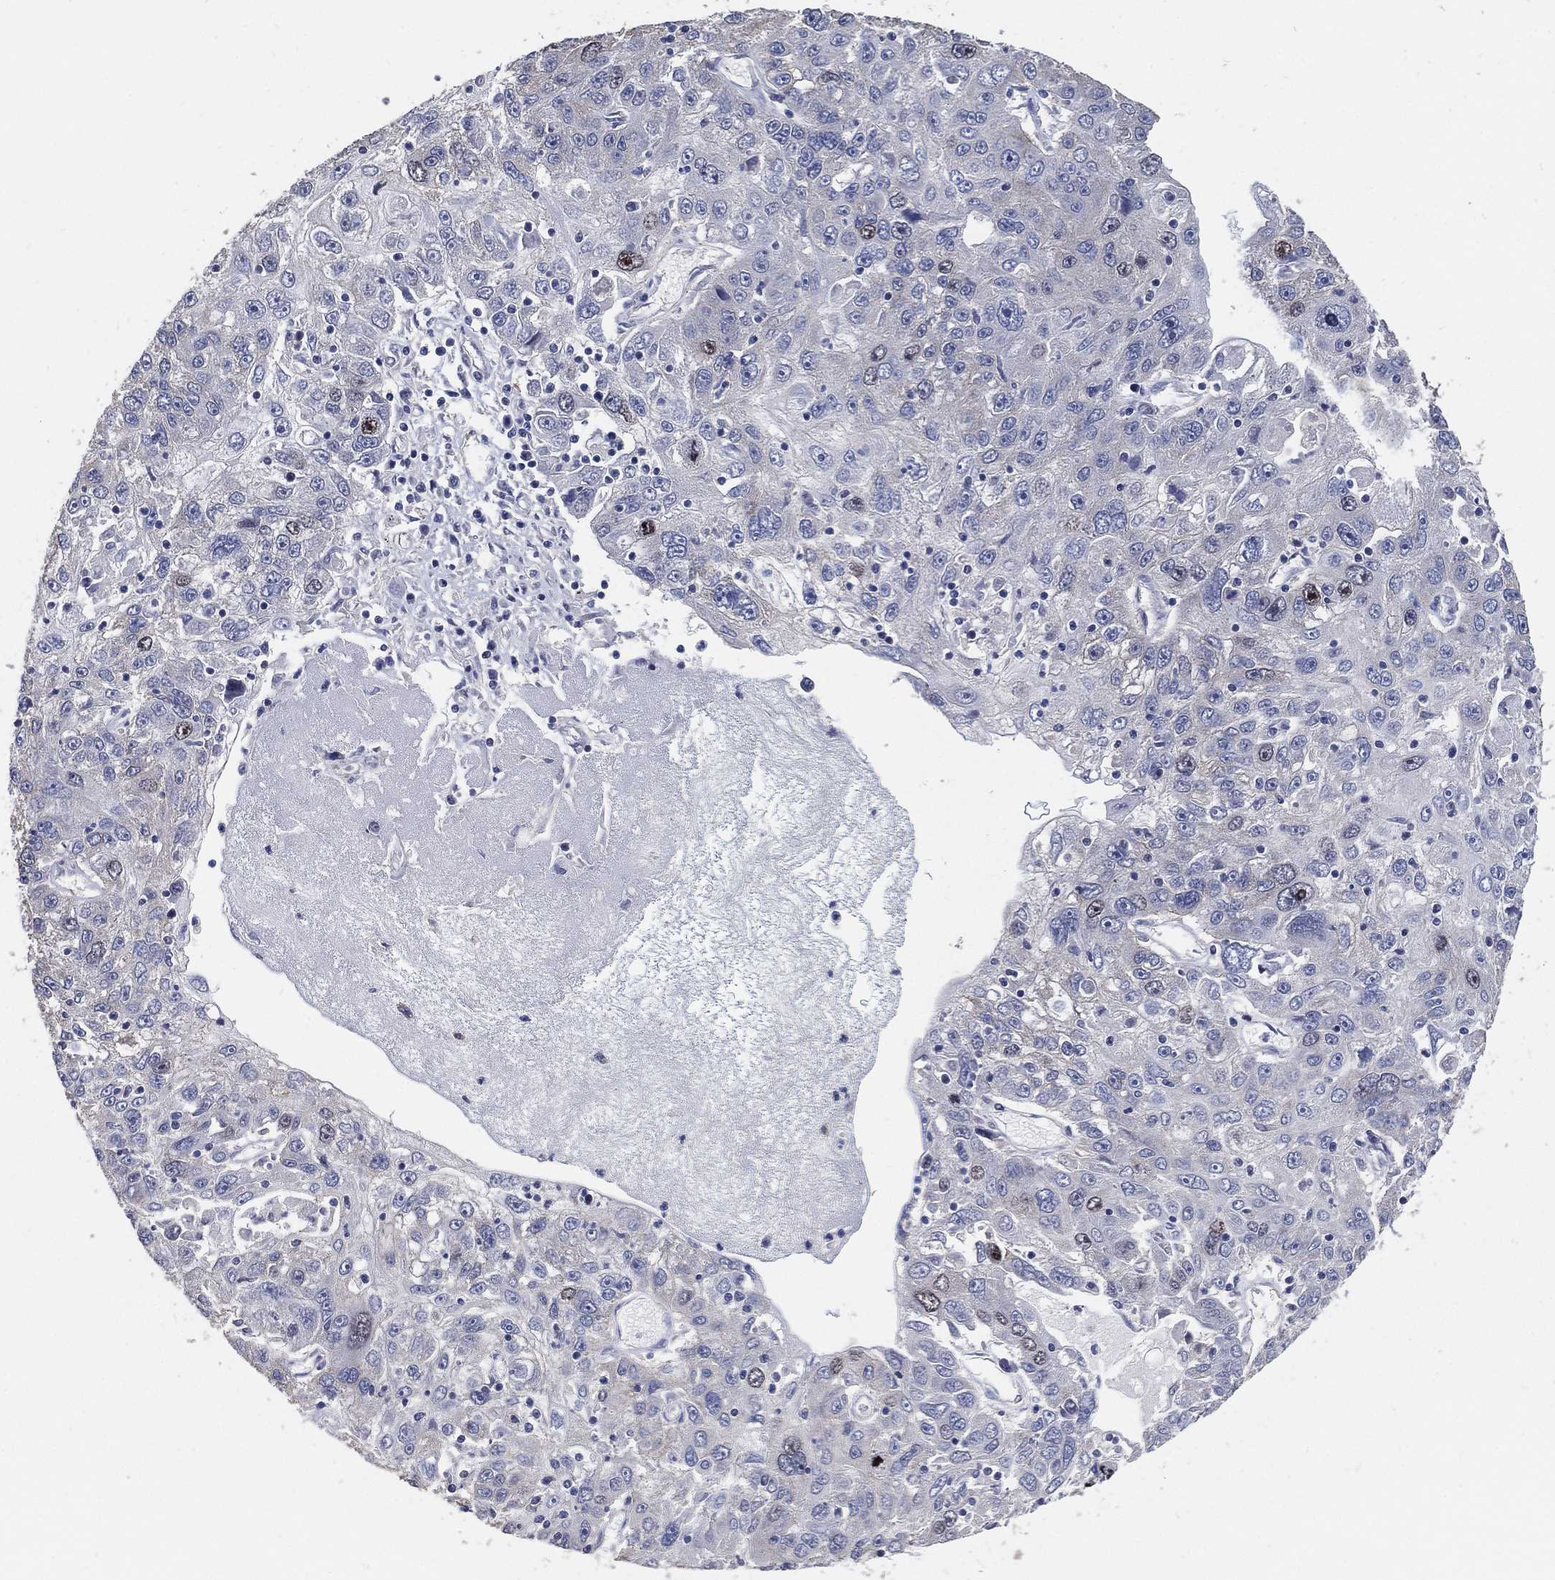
{"staining": {"intensity": "weak", "quantity": "<25%", "location": "nuclear"}, "tissue": "stomach cancer", "cell_type": "Tumor cells", "image_type": "cancer", "snomed": [{"axis": "morphology", "description": "Adenocarcinoma, NOS"}, {"axis": "topography", "description": "Stomach"}], "caption": "High power microscopy histopathology image of an immunohistochemistry (IHC) histopathology image of stomach cancer, revealing no significant expression in tumor cells.", "gene": "KLK5", "patient": {"sex": "male", "age": 56}}